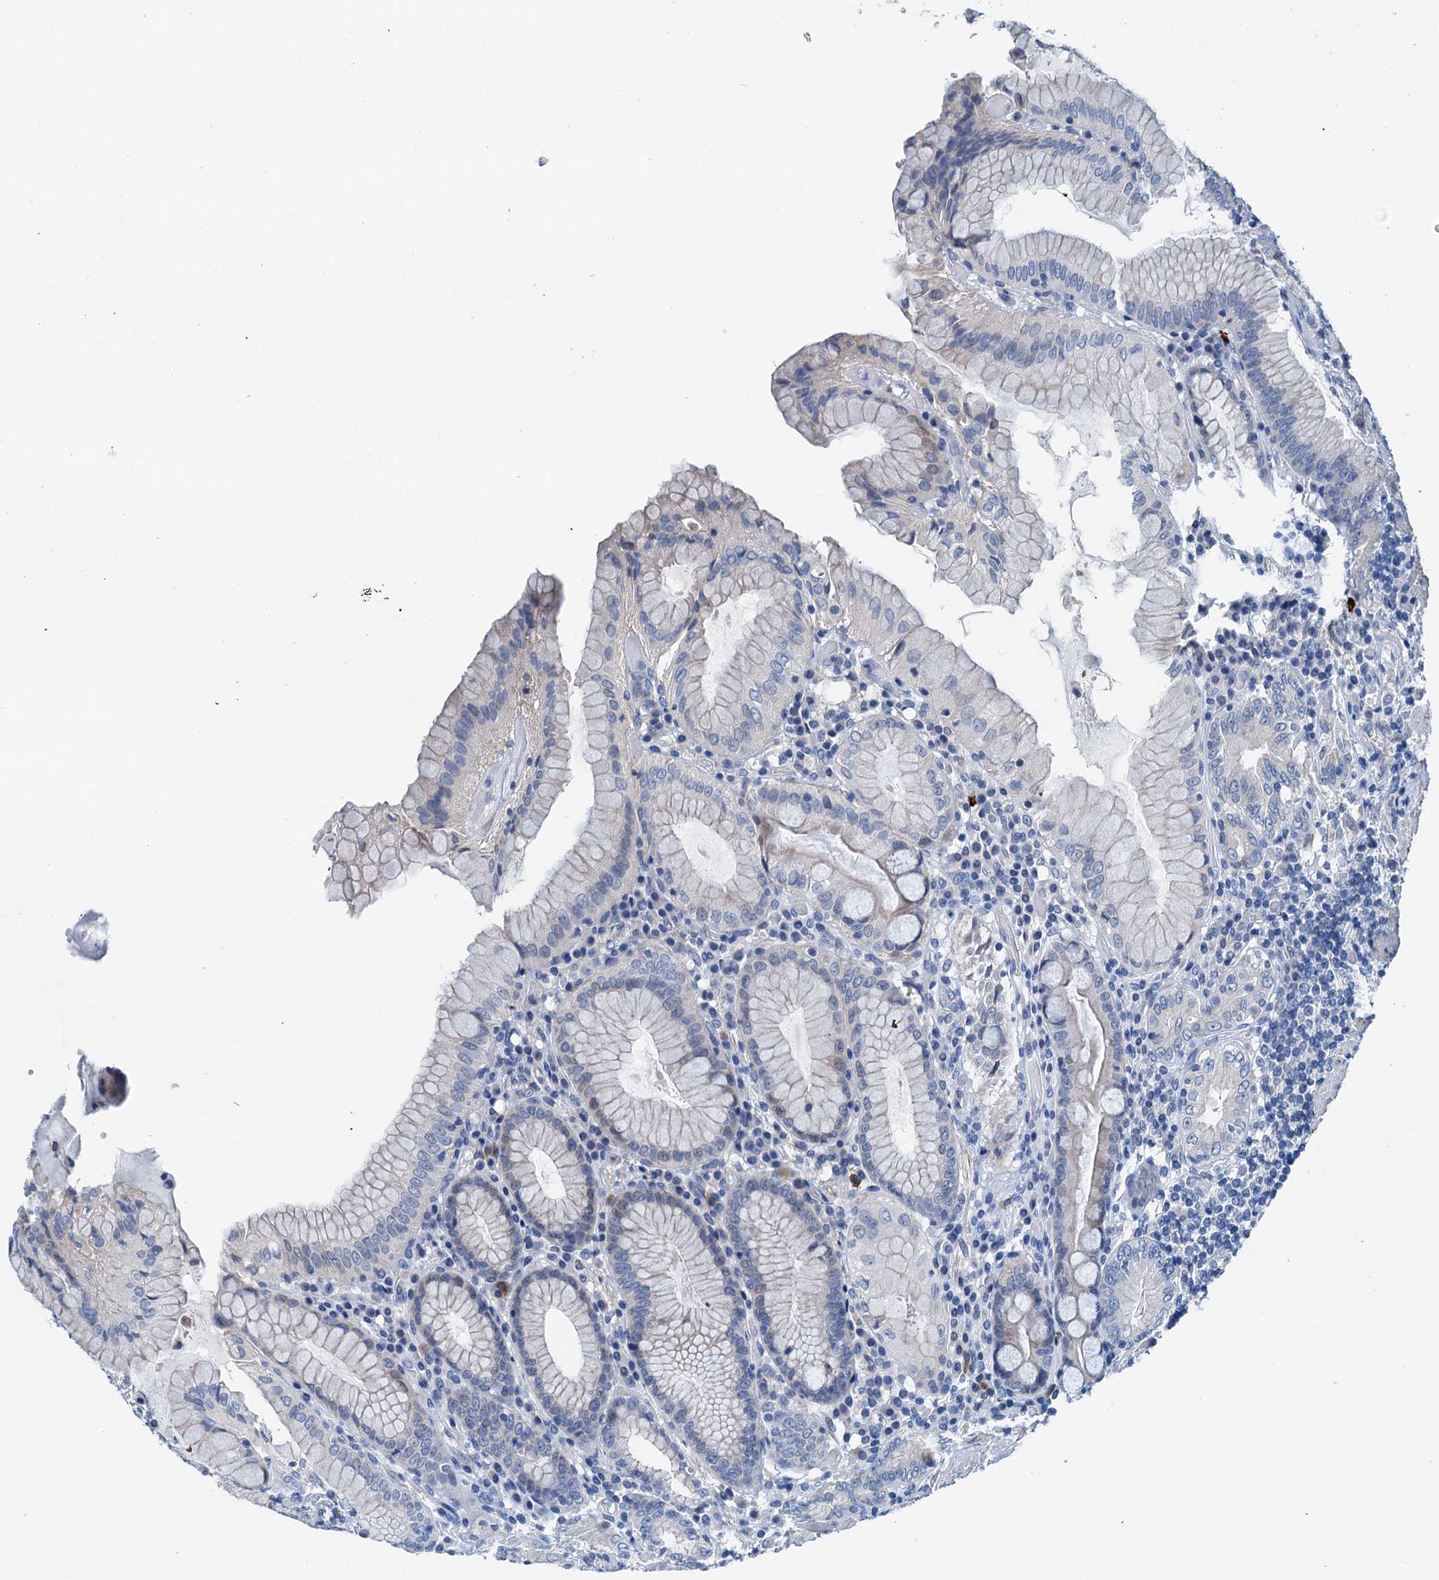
{"staining": {"intensity": "moderate", "quantity": "<25%", "location": "cytoplasmic/membranous"}, "tissue": "stomach", "cell_type": "Glandular cells", "image_type": "normal", "snomed": [{"axis": "morphology", "description": "Normal tissue, NOS"}, {"axis": "topography", "description": "Stomach, upper"}, {"axis": "topography", "description": "Stomach, lower"}], "caption": "Stomach was stained to show a protein in brown. There is low levels of moderate cytoplasmic/membranous expression in about <25% of glandular cells. The staining was performed using DAB to visualize the protein expression in brown, while the nuclei were stained in blue with hematoxylin (Magnification: 20x).", "gene": "KNDC1", "patient": {"sex": "female", "age": 76}}